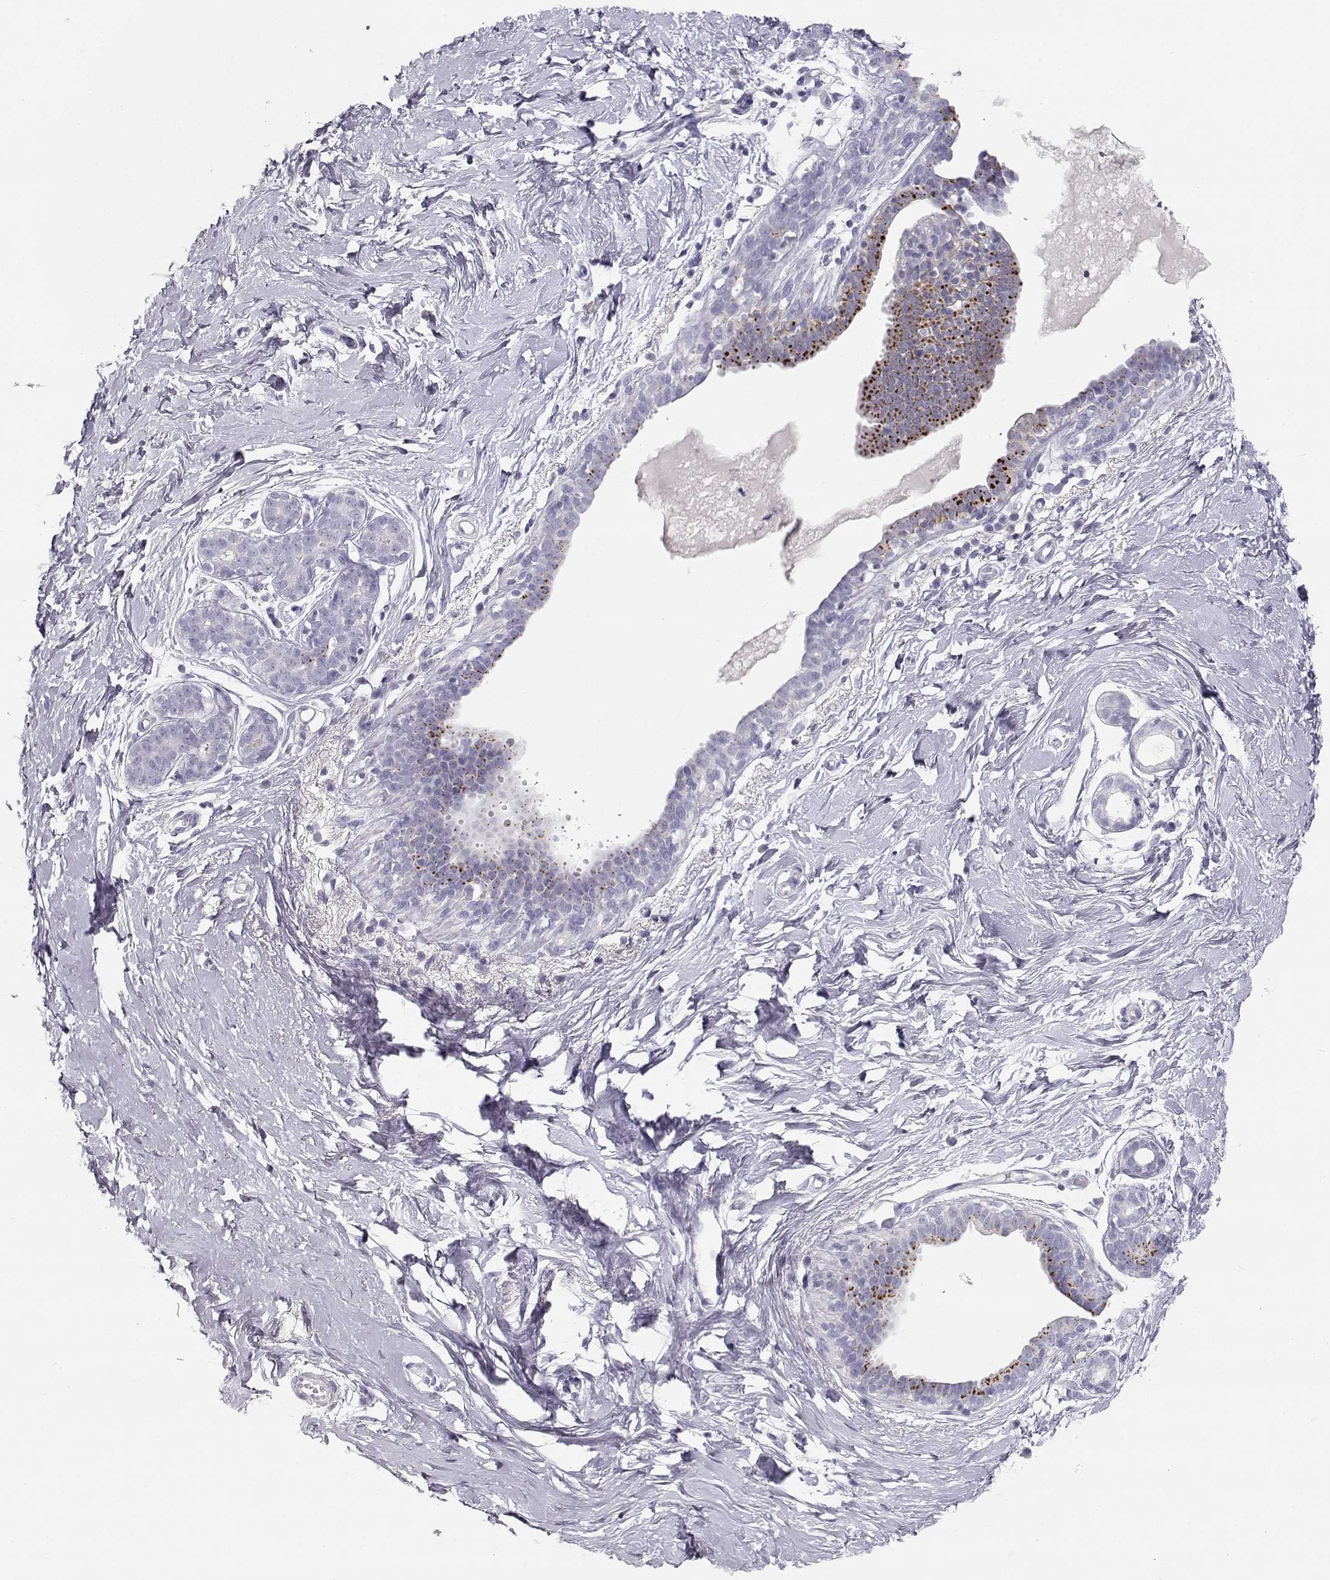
{"staining": {"intensity": "negative", "quantity": "none", "location": "none"}, "tissue": "breast", "cell_type": "Adipocytes", "image_type": "normal", "snomed": [{"axis": "morphology", "description": "Normal tissue, NOS"}, {"axis": "topography", "description": "Breast"}], "caption": "Immunohistochemistry photomicrograph of benign breast: breast stained with DAB (3,3'-diaminobenzidine) demonstrates no significant protein expression in adipocytes.", "gene": "LEPR", "patient": {"sex": "female", "age": 37}}